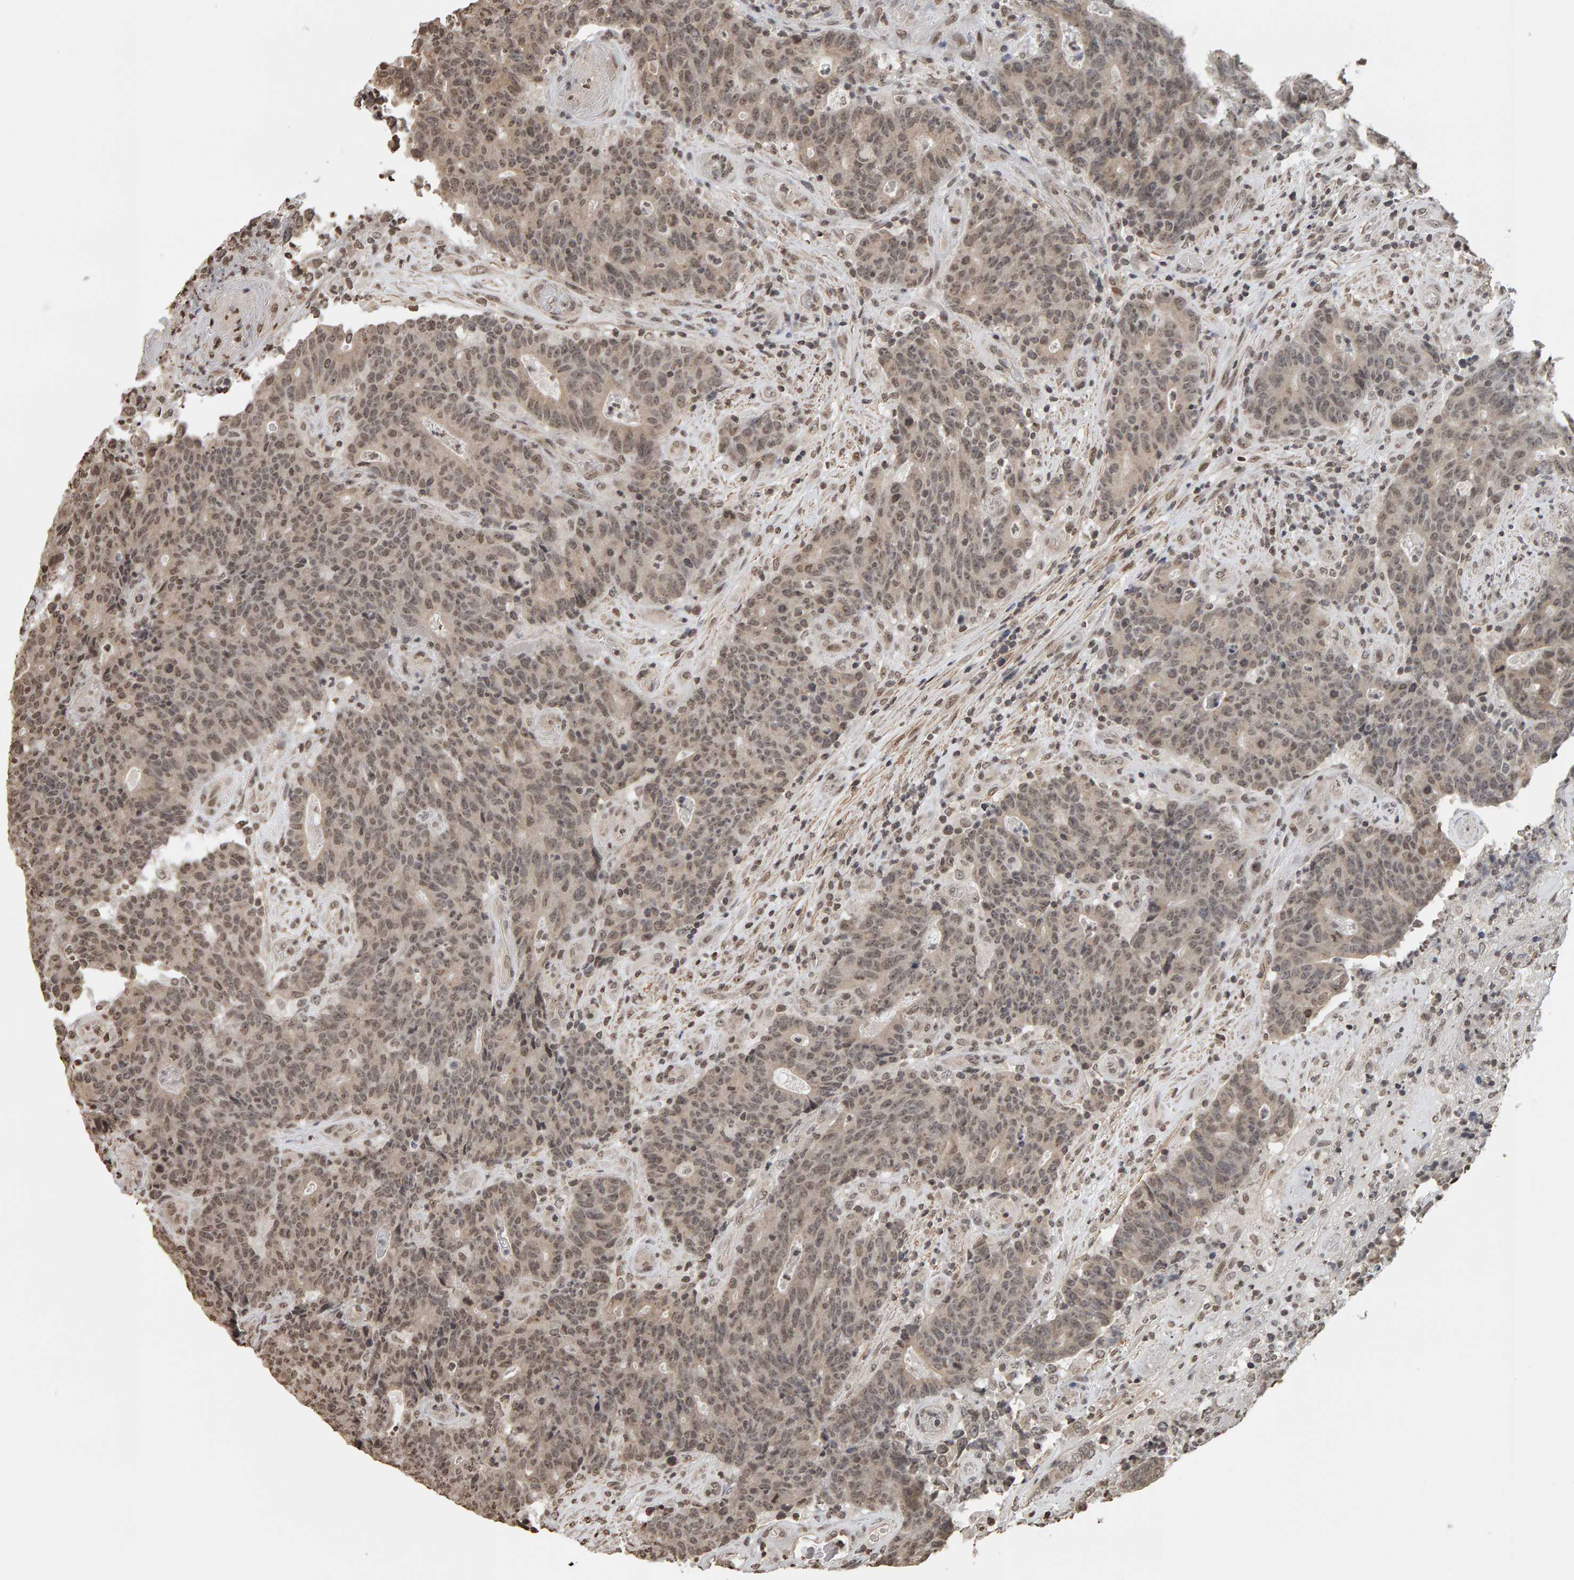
{"staining": {"intensity": "weak", "quantity": ">75%", "location": "cytoplasmic/membranous,nuclear"}, "tissue": "colorectal cancer", "cell_type": "Tumor cells", "image_type": "cancer", "snomed": [{"axis": "morphology", "description": "Normal tissue, NOS"}, {"axis": "morphology", "description": "Adenocarcinoma, NOS"}, {"axis": "topography", "description": "Colon"}], "caption": "The micrograph reveals a brown stain indicating the presence of a protein in the cytoplasmic/membranous and nuclear of tumor cells in colorectal cancer (adenocarcinoma).", "gene": "AFF4", "patient": {"sex": "female", "age": 75}}